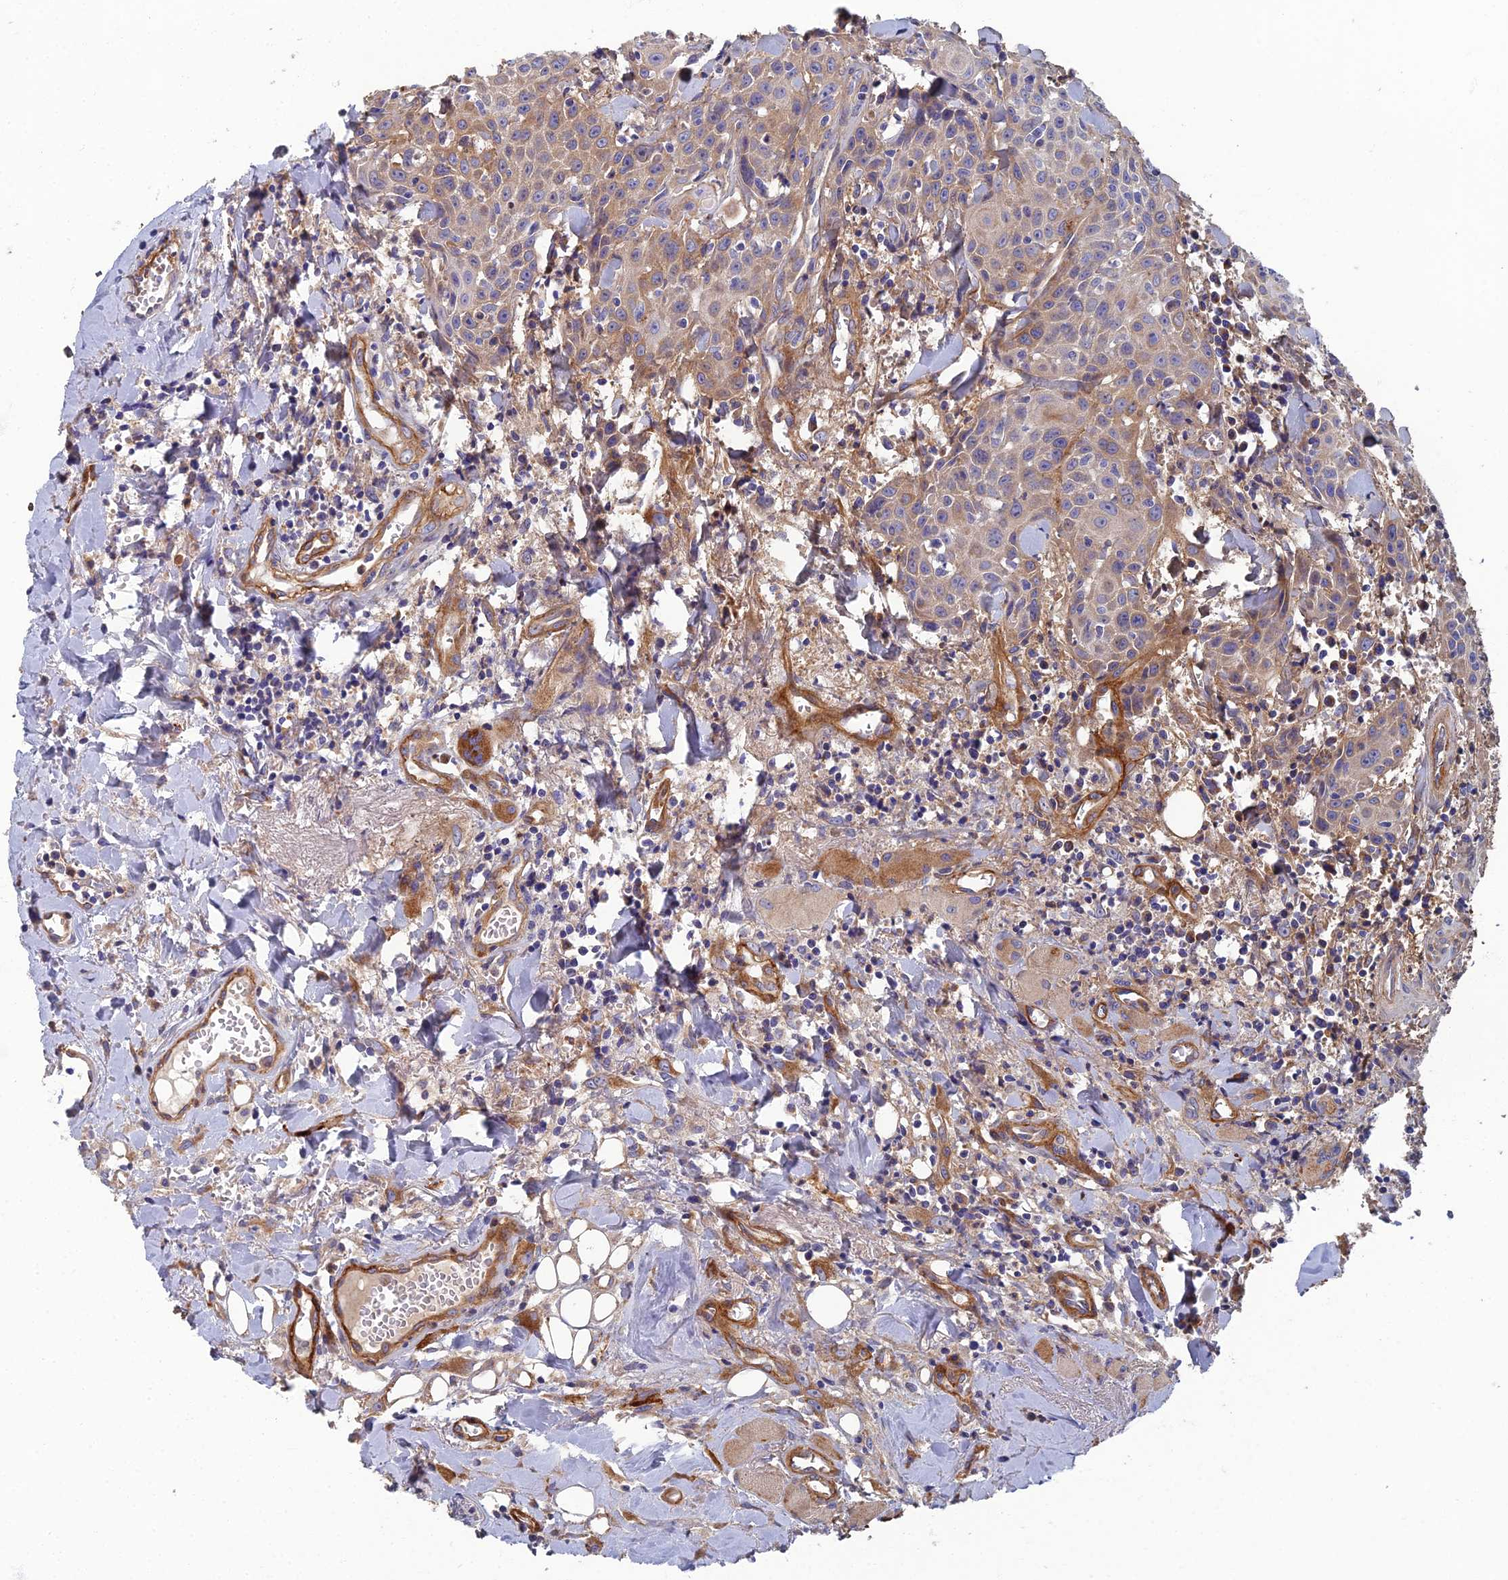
{"staining": {"intensity": "weak", "quantity": ">75%", "location": "cytoplasmic/membranous"}, "tissue": "head and neck cancer", "cell_type": "Tumor cells", "image_type": "cancer", "snomed": [{"axis": "morphology", "description": "Squamous cell carcinoma, NOS"}, {"axis": "topography", "description": "Oral tissue"}, {"axis": "topography", "description": "Head-Neck"}], "caption": "DAB immunohistochemical staining of human head and neck cancer displays weak cytoplasmic/membranous protein staining in approximately >75% of tumor cells. Nuclei are stained in blue.", "gene": "RNASEK", "patient": {"sex": "female", "age": 82}}